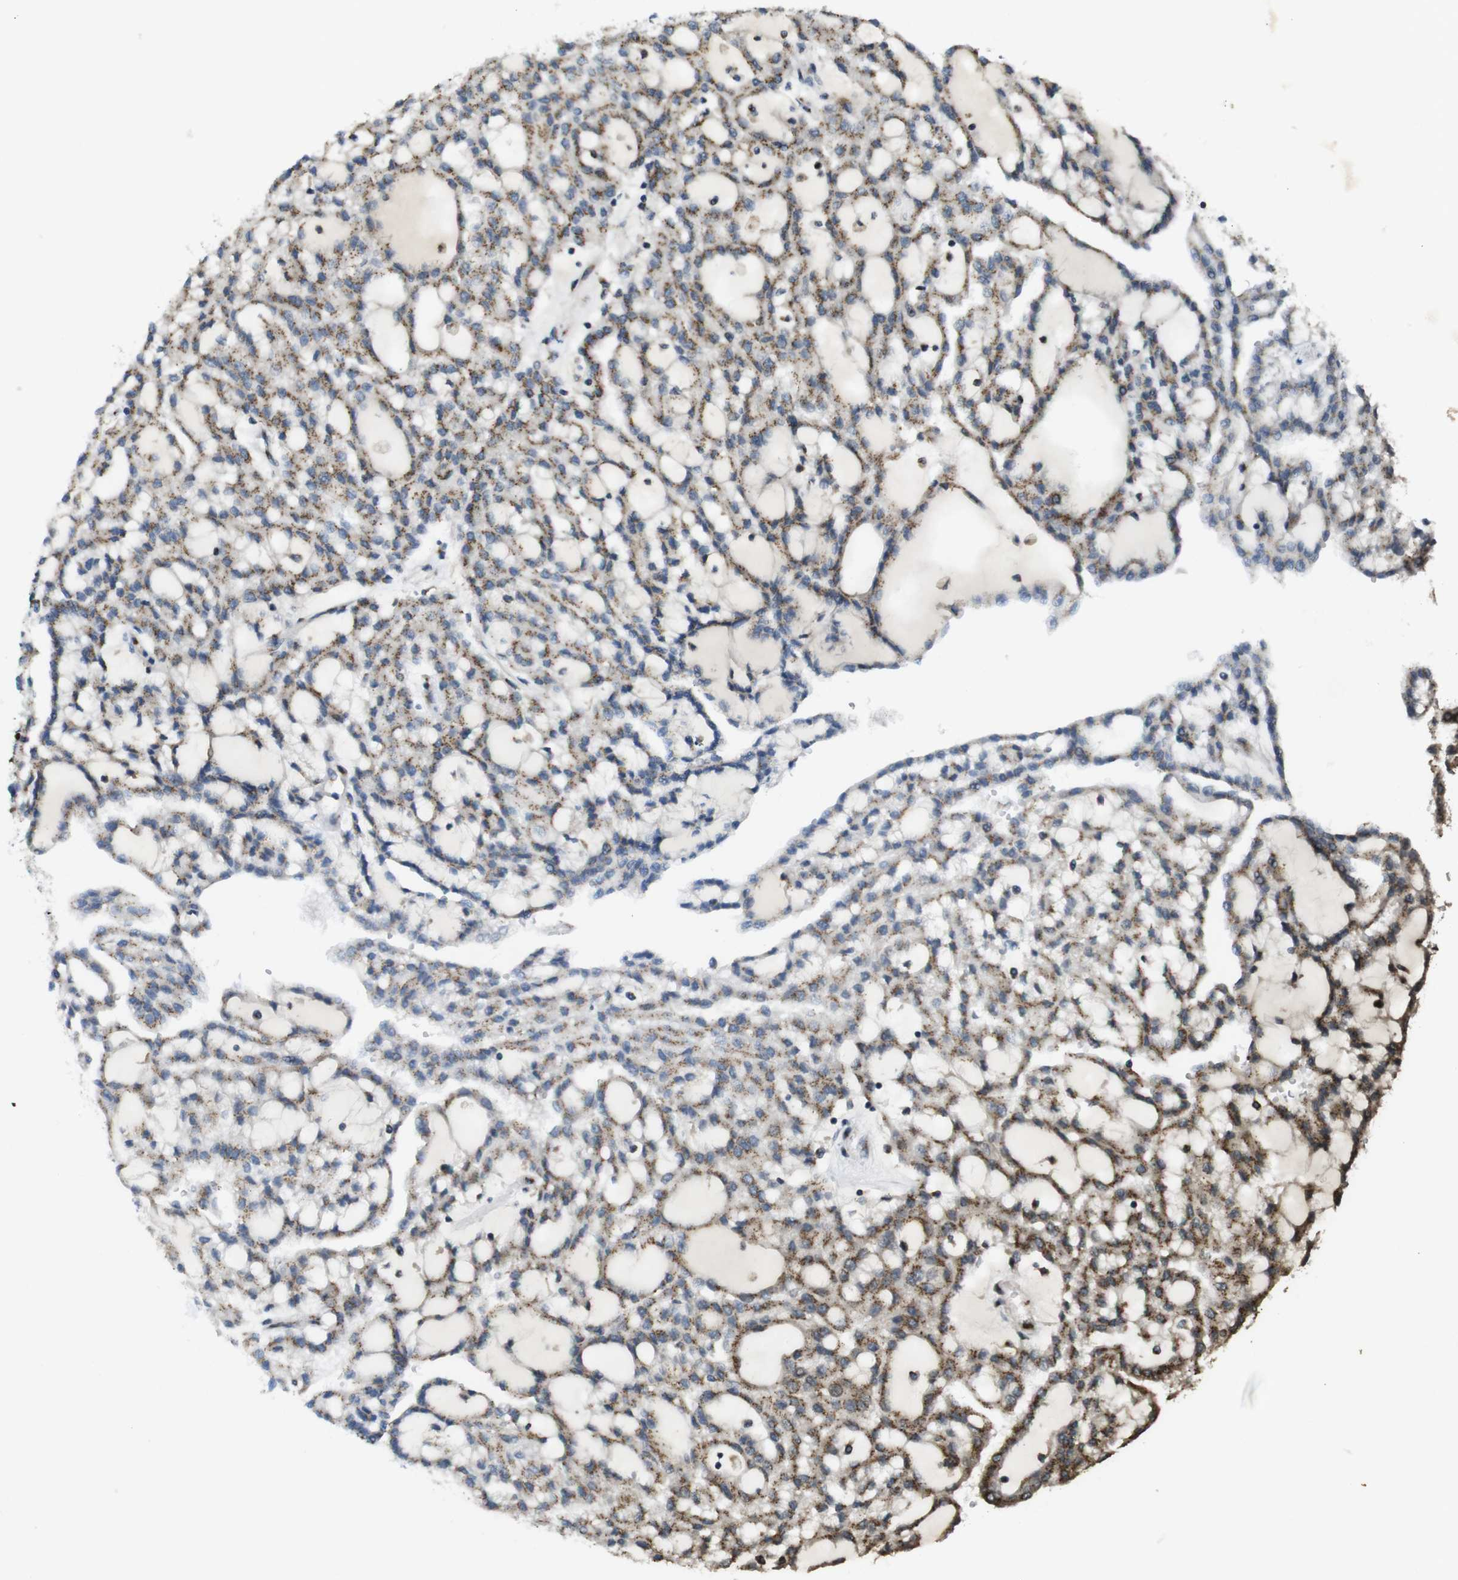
{"staining": {"intensity": "moderate", "quantity": ">75%", "location": "cytoplasmic/membranous"}, "tissue": "renal cancer", "cell_type": "Tumor cells", "image_type": "cancer", "snomed": [{"axis": "morphology", "description": "Adenocarcinoma, NOS"}, {"axis": "topography", "description": "Kidney"}], "caption": "The micrograph reveals staining of renal cancer, revealing moderate cytoplasmic/membranous protein expression (brown color) within tumor cells.", "gene": "ZFPL1", "patient": {"sex": "male", "age": 63}}